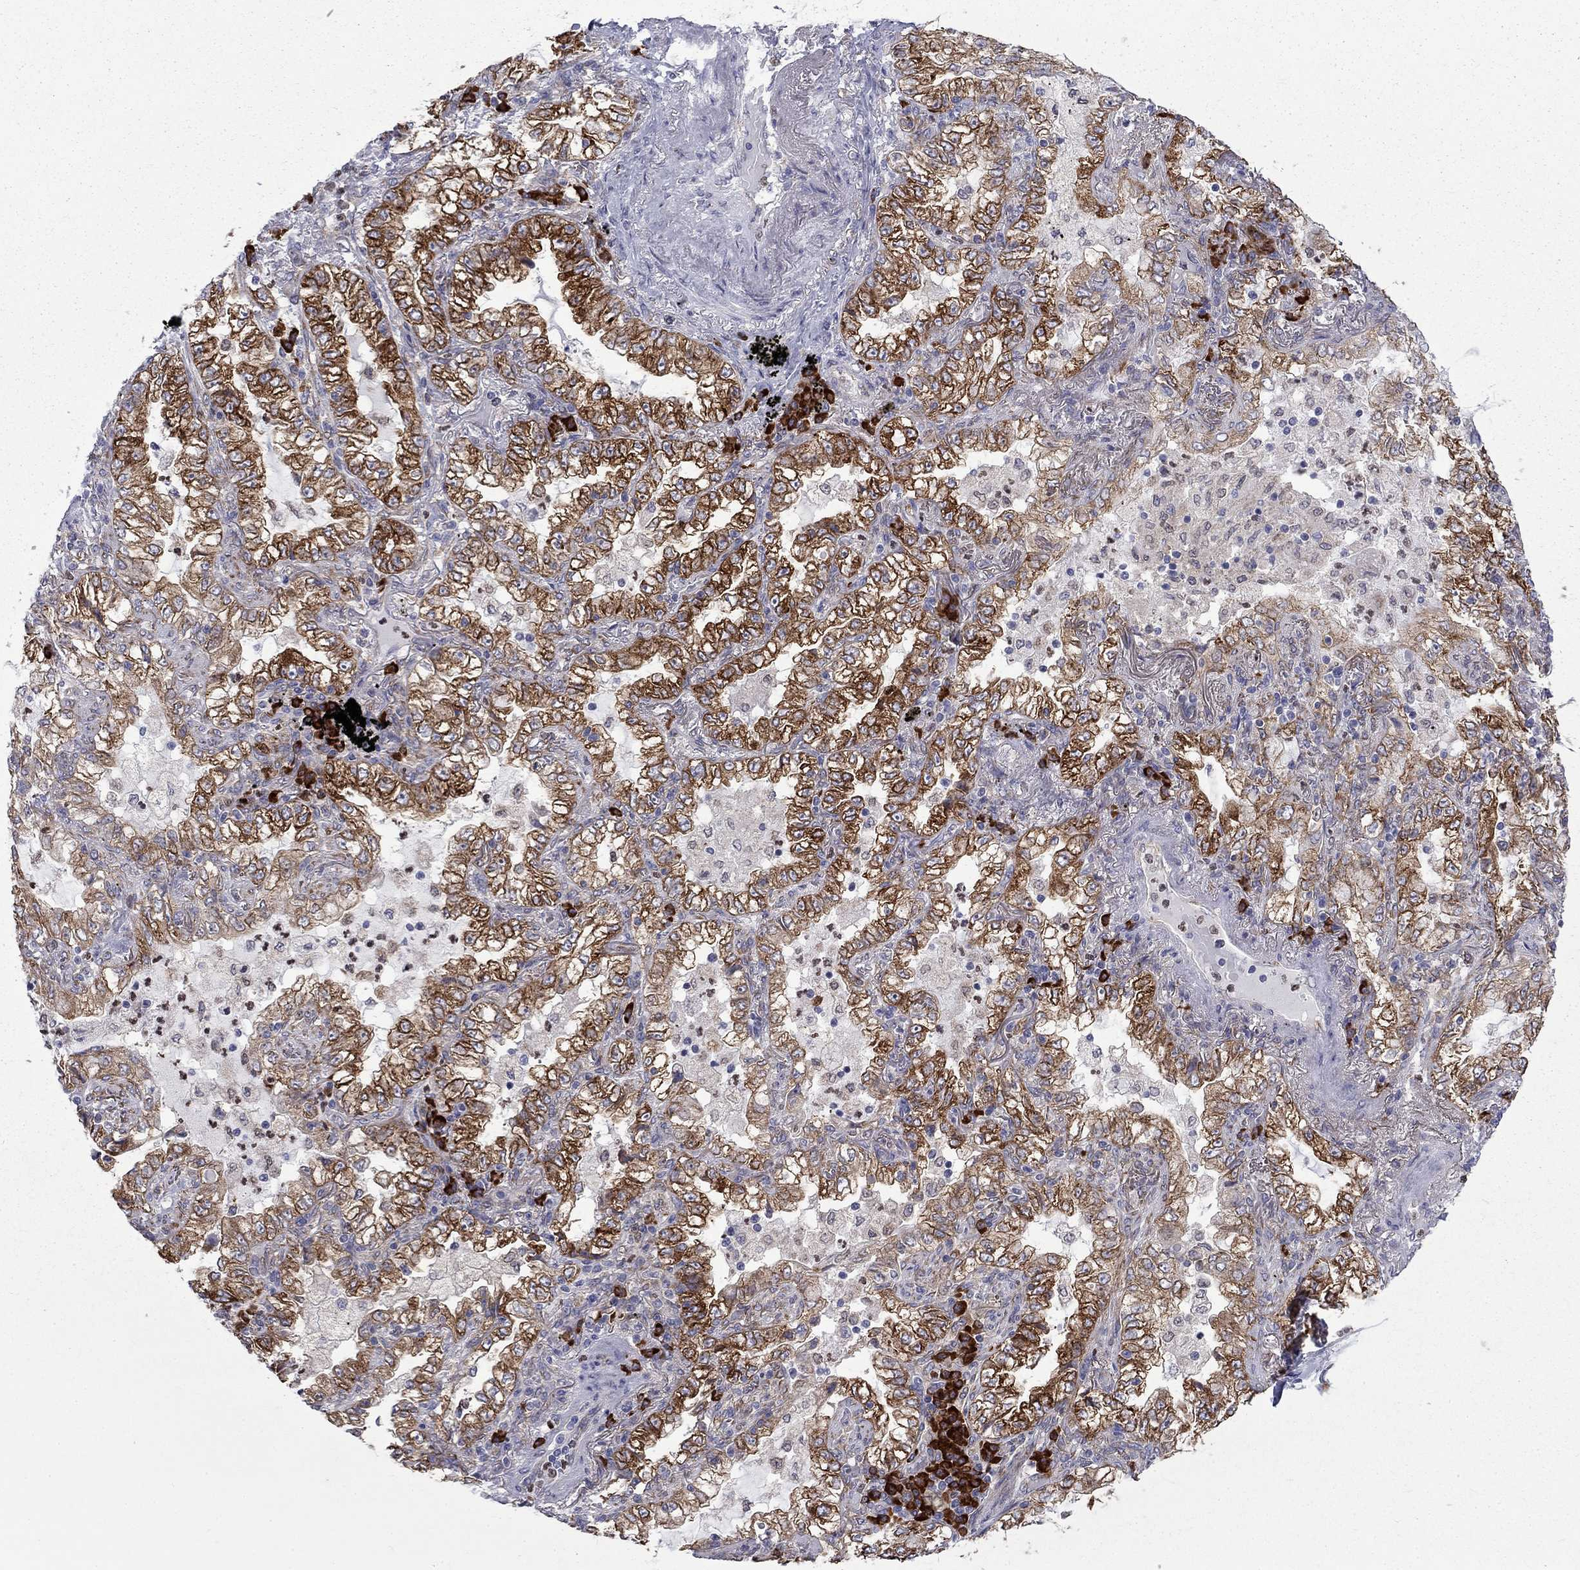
{"staining": {"intensity": "strong", "quantity": ">75%", "location": "cytoplasmic/membranous"}, "tissue": "lung cancer", "cell_type": "Tumor cells", "image_type": "cancer", "snomed": [{"axis": "morphology", "description": "Adenocarcinoma, NOS"}, {"axis": "topography", "description": "Lung"}], "caption": "Protein staining of adenocarcinoma (lung) tissue shows strong cytoplasmic/membranous positivity in approximately >75% of tumor cells.", "gene": "PABPC4", "patient": {"sex": "female", "age": 73}}